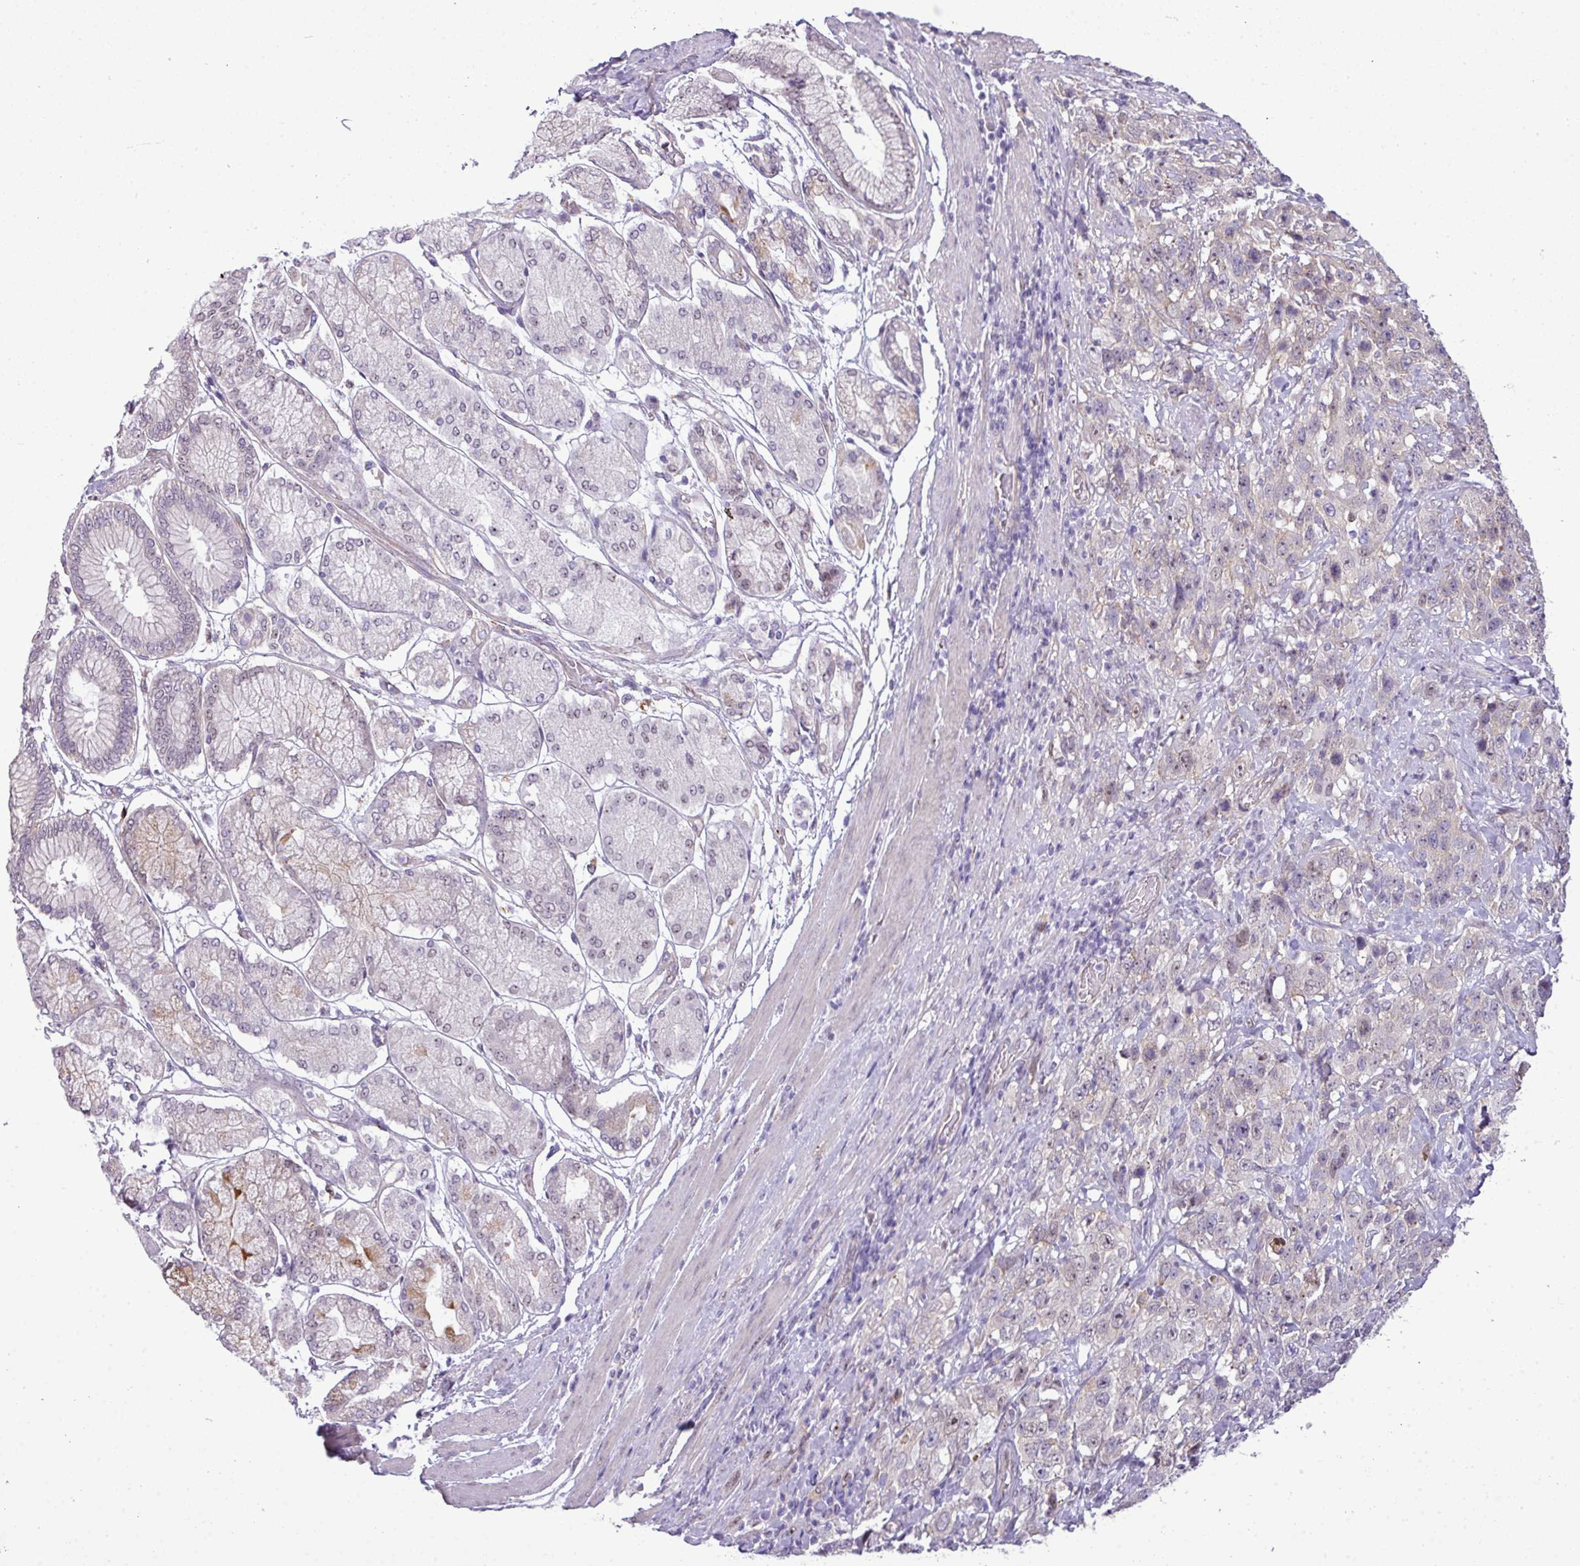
{"staining": {"intensity": "negative", "quantity": "none", "location": "none"}, "tissue": "stomach cancer", "cell_type": "Tumor cells", "image_type": "cancer", "snomed": [{"axis": "morphology", "description": "Normal tissue, NOS"}, {"axis": "morphology", "description": "Adenocarcinoma, NOS"}, {"axis": "topography", "description": "Lymph node"}, {"axis": "topography", "description": "Stomach"}], "caption": "High power microscopy histopathology image of an immunohistochemistry (IHC) image of adenocarcinoma (stomach), revealing no significant positivity in tumor cells.", "gene": "MAK16", "patient": {"sex": "male", "age": 48}}